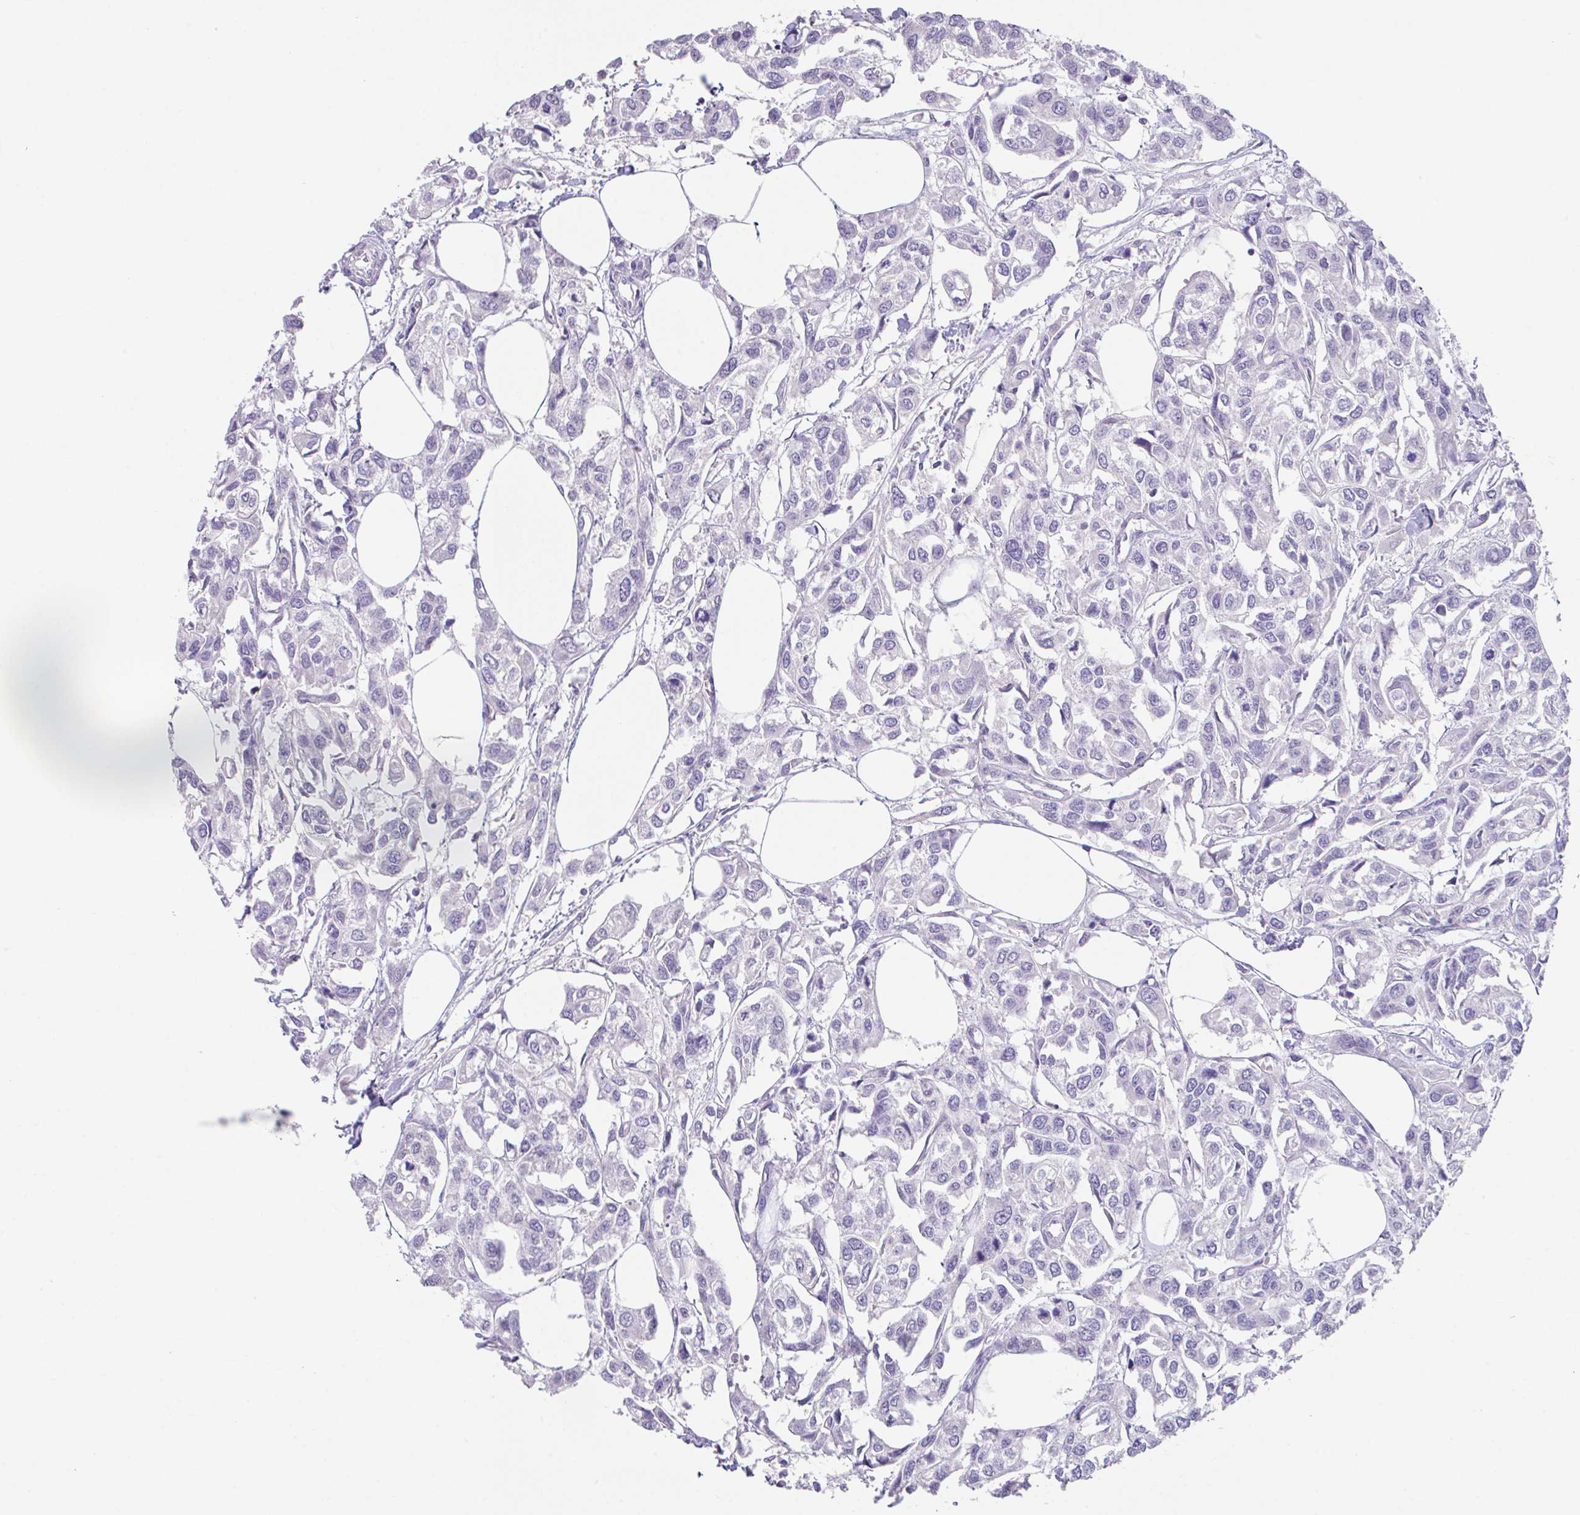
{"staining": {"intensity": "negative", "quantity": "none", "location": "none"}, "tissue": "urothelial cancer", "cell_type": "Tumor cells", "image_type": "cancer", "snomed": [{"axis": "morphology", "description": "Urothelial carcinoma, High grade"}, {"axis": "topography", "description": "Urinary bladder"}], "caption": "The immunohistochemistry (IHC) photomicrograph has no significant expression in tumor cells of high-grade urothelial carcinoma tissue.", "gene": "HACD4", "patient": {"sex": "male", "age": 67}}